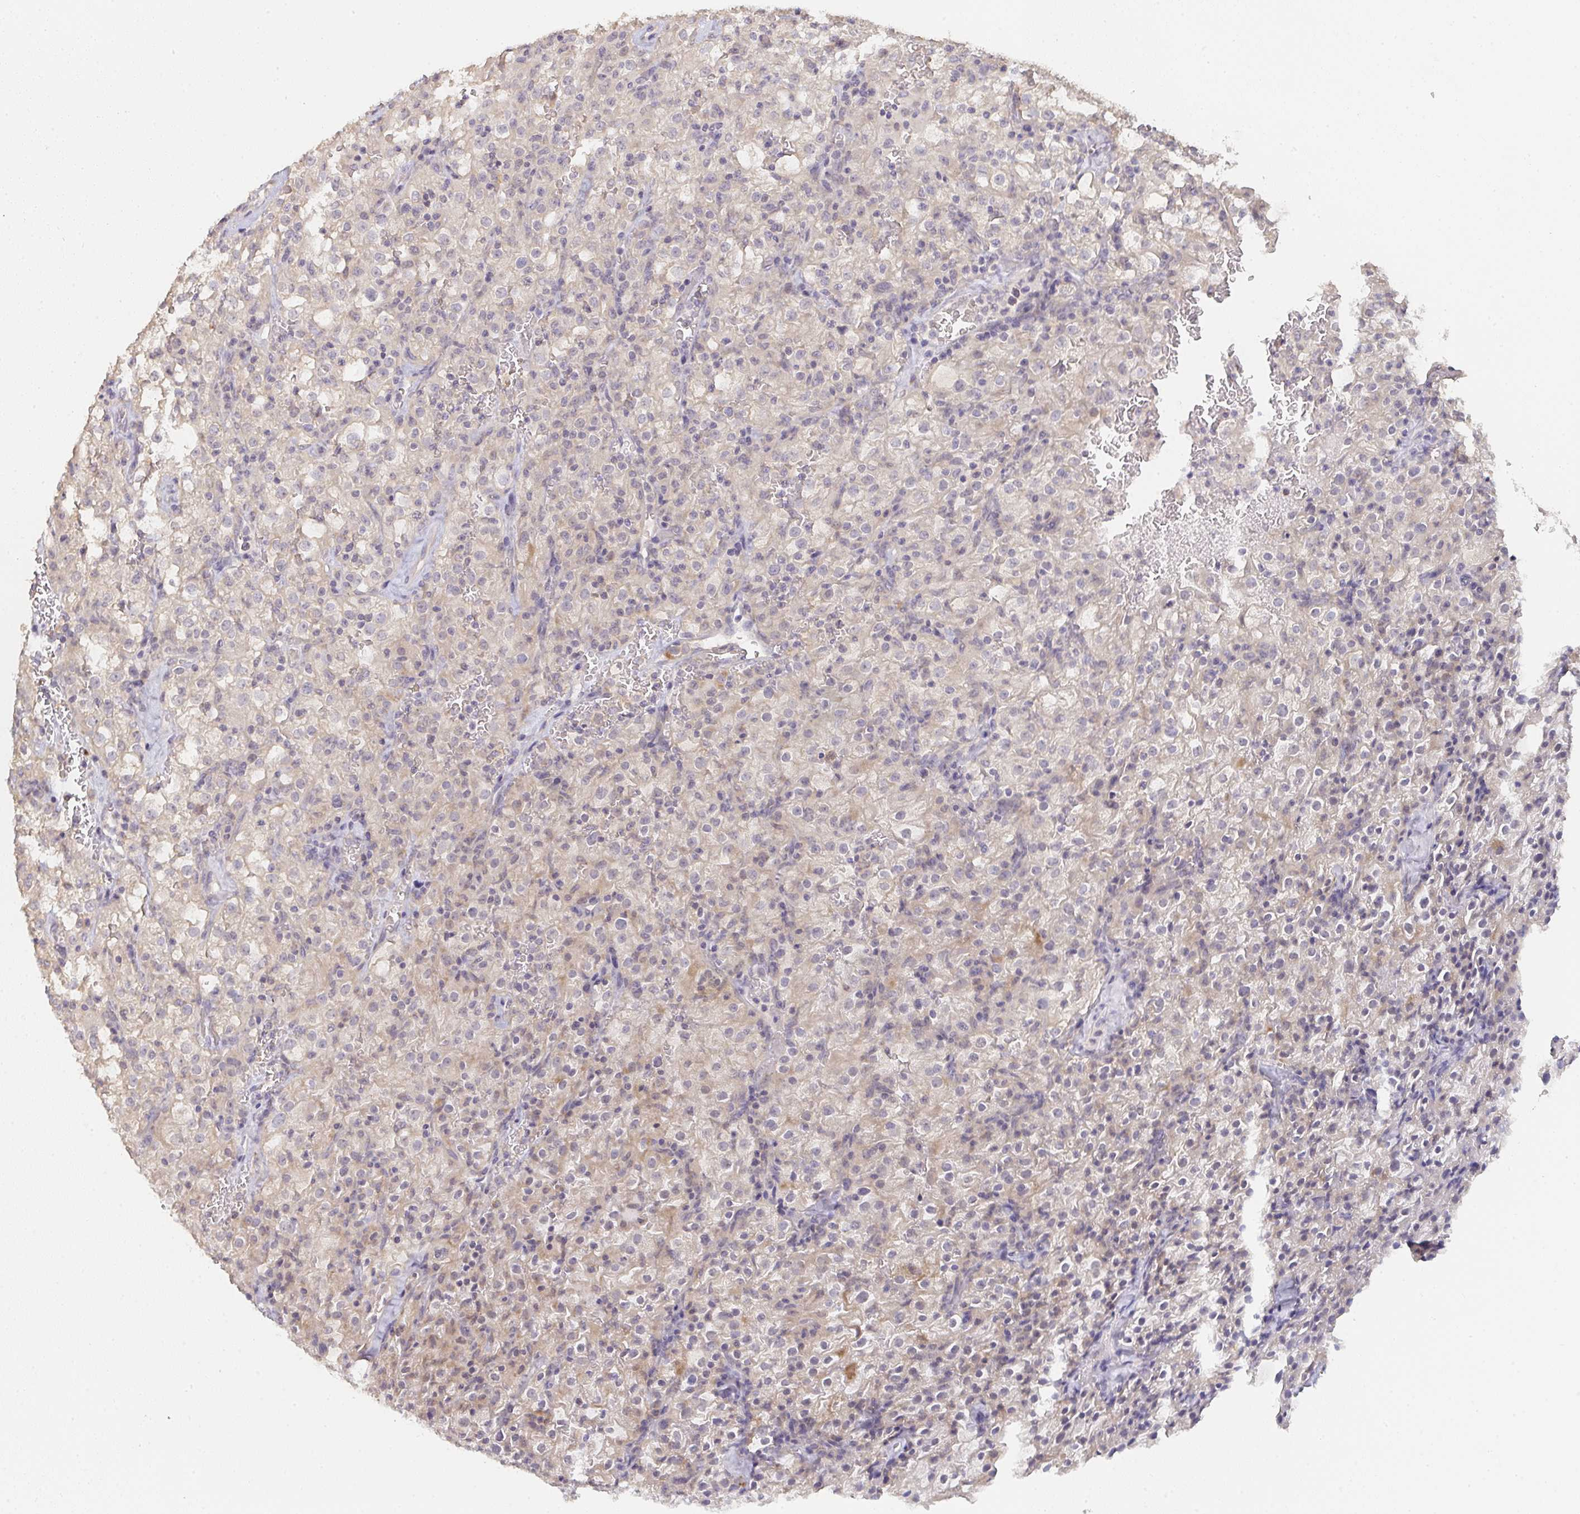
{"staining": {"intensity": "weak", "quantity": "25%-75%", "location": "cytoplasmic/membranous"}, "tissue": "renal cancer", "cell_type": "Tumor cells", "image_type": "cancer", "snomed": [{"axis": "morphology", "description": "Adenocarcinoma, NOS"}, {"axis": "topography", "description": "Kidney"}], "caption": "A low amount of weak cytoplasmic/membranous staining is appreciated in approximately 25%-75% of tumor cells in renal adenocarcinoma tissue.", "gene": "TMEM219", "patient": {"sex": "female", "age": 74}}